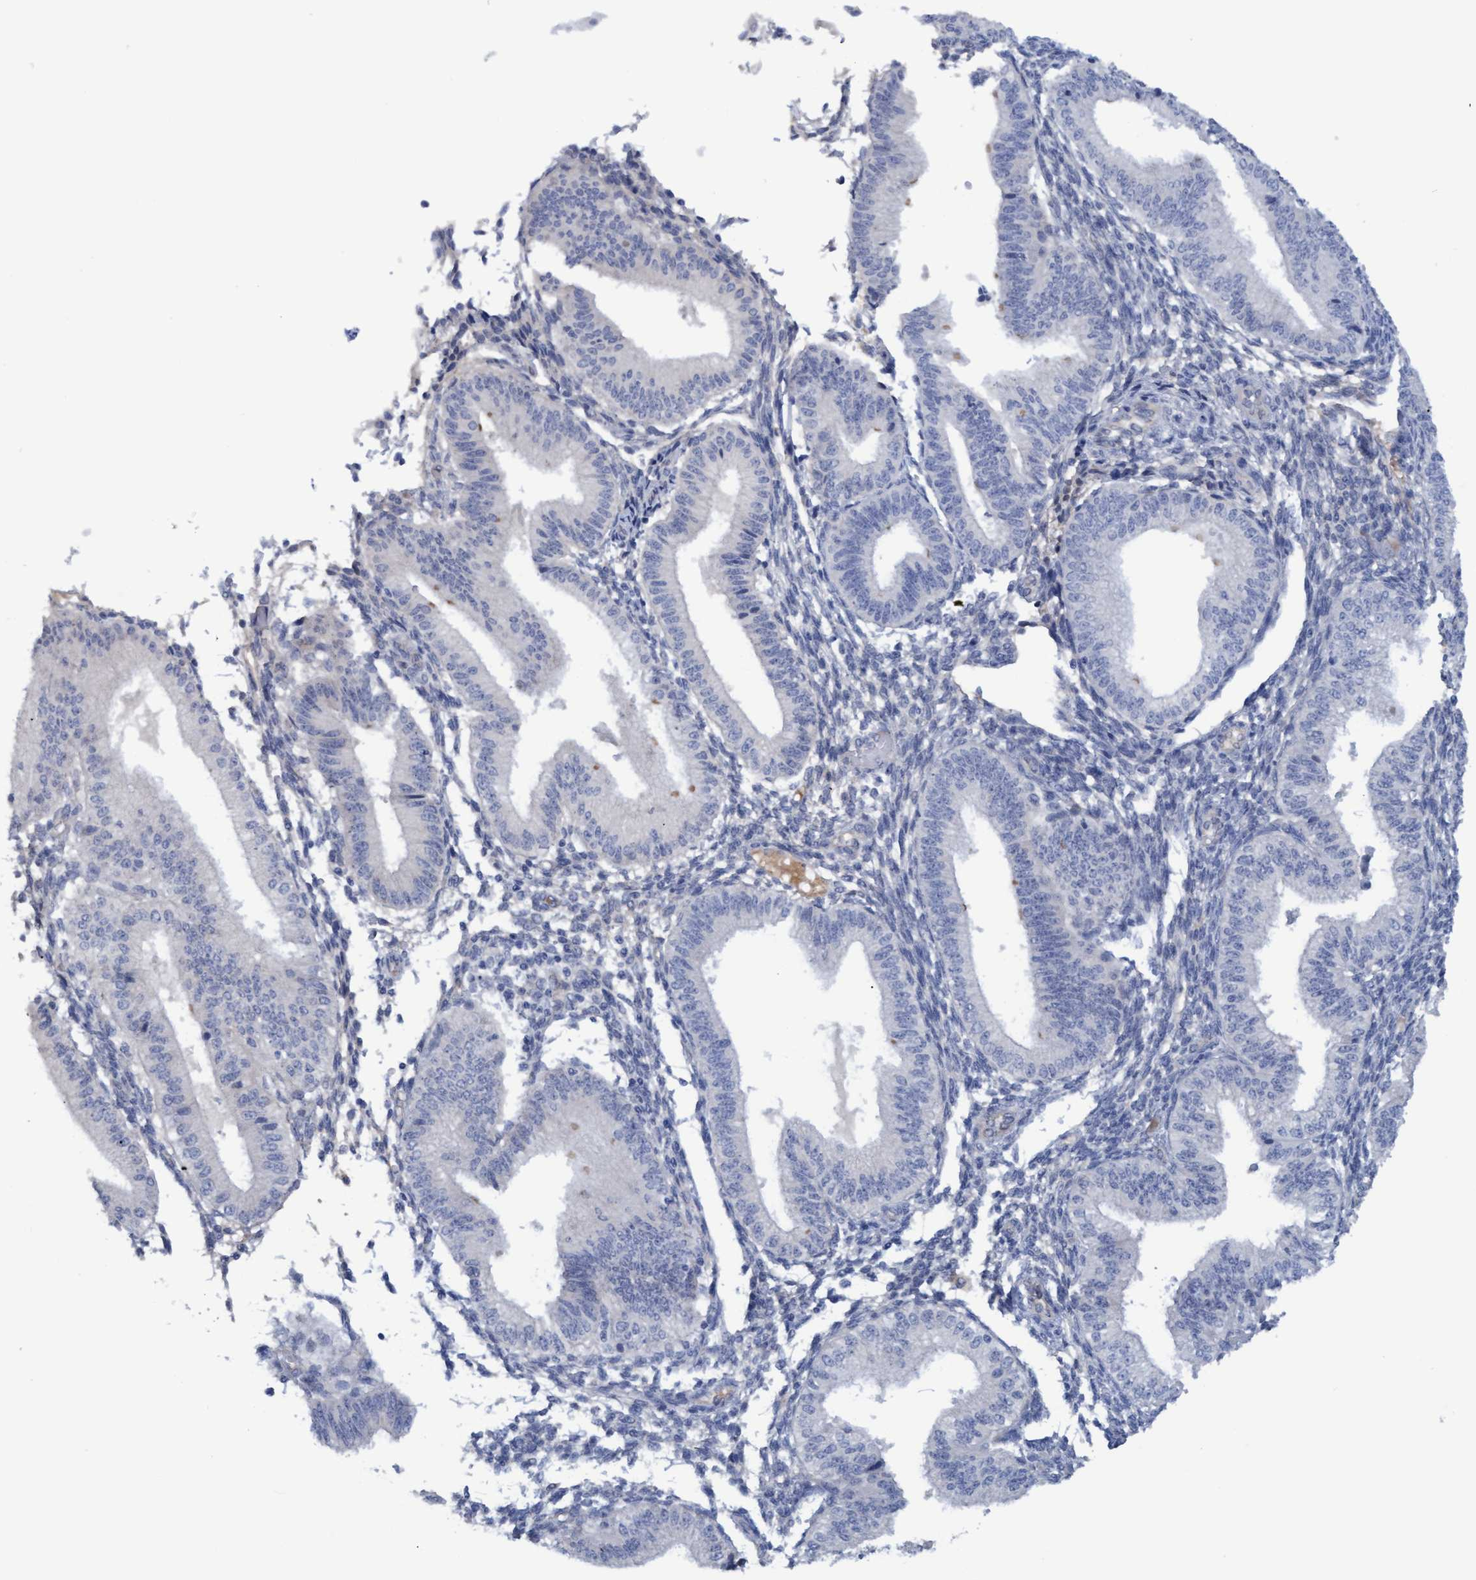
{"staining": {"intensity": "negative", "quantity": "none", "location": "none"}, "tissue": "endometrium", "cell_type": "Cells in endometrial stroma", "image_type": "normal", "snomed": [{"axis": "morphology", "description": "Normal tissue, NOS"}, {"axis": "topography", "description": "Endometrium"}], "caption": "A high-resolution image shows IHC staining of benign endometrium, which demonstrates no significant positivity in cells in endometrial stroma.", "gene": "STXBP1", "patient": {"sex": "female", "age": 39}}